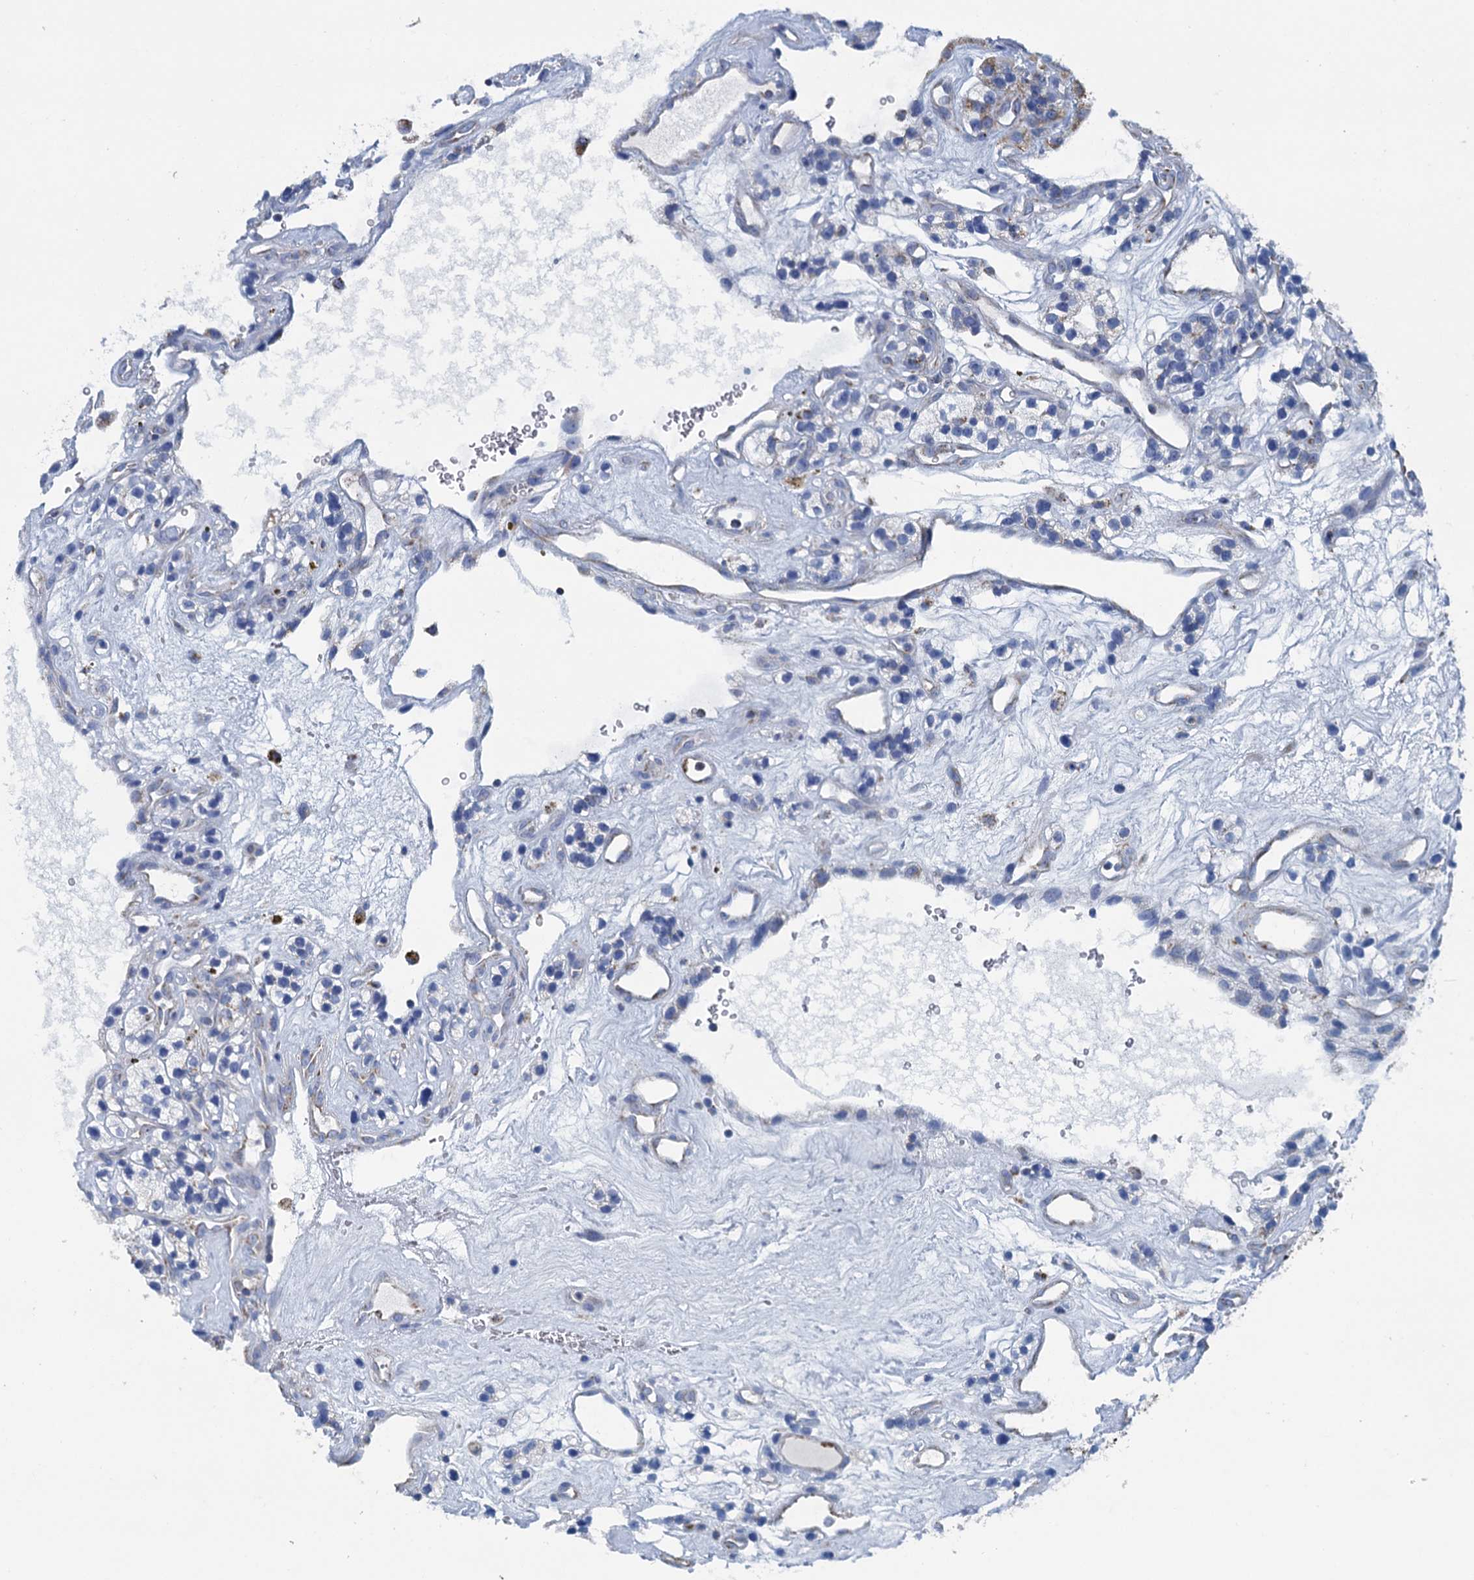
{"staining": {"intensity": "moderate", "quantity": "<25%", "location": "cytoplasmic/membranous"}, "tissue": "renal cancer", "cell_type": "Tumor cells", "image_type": "cancer", "snomed": [{"axis": "morphology", "description": "Adenocarcinoma, NOS"}, {"axis": "topography", "description": "Kidney"}], "caption": "Renal adenocarcinoma stained with a brown dye reveals moderate cytoplasmic/membranous positive staining in approximately <25% of tumor cells.", "gene": "CCP110", "patient": {"sex": "female", "age": 57}}